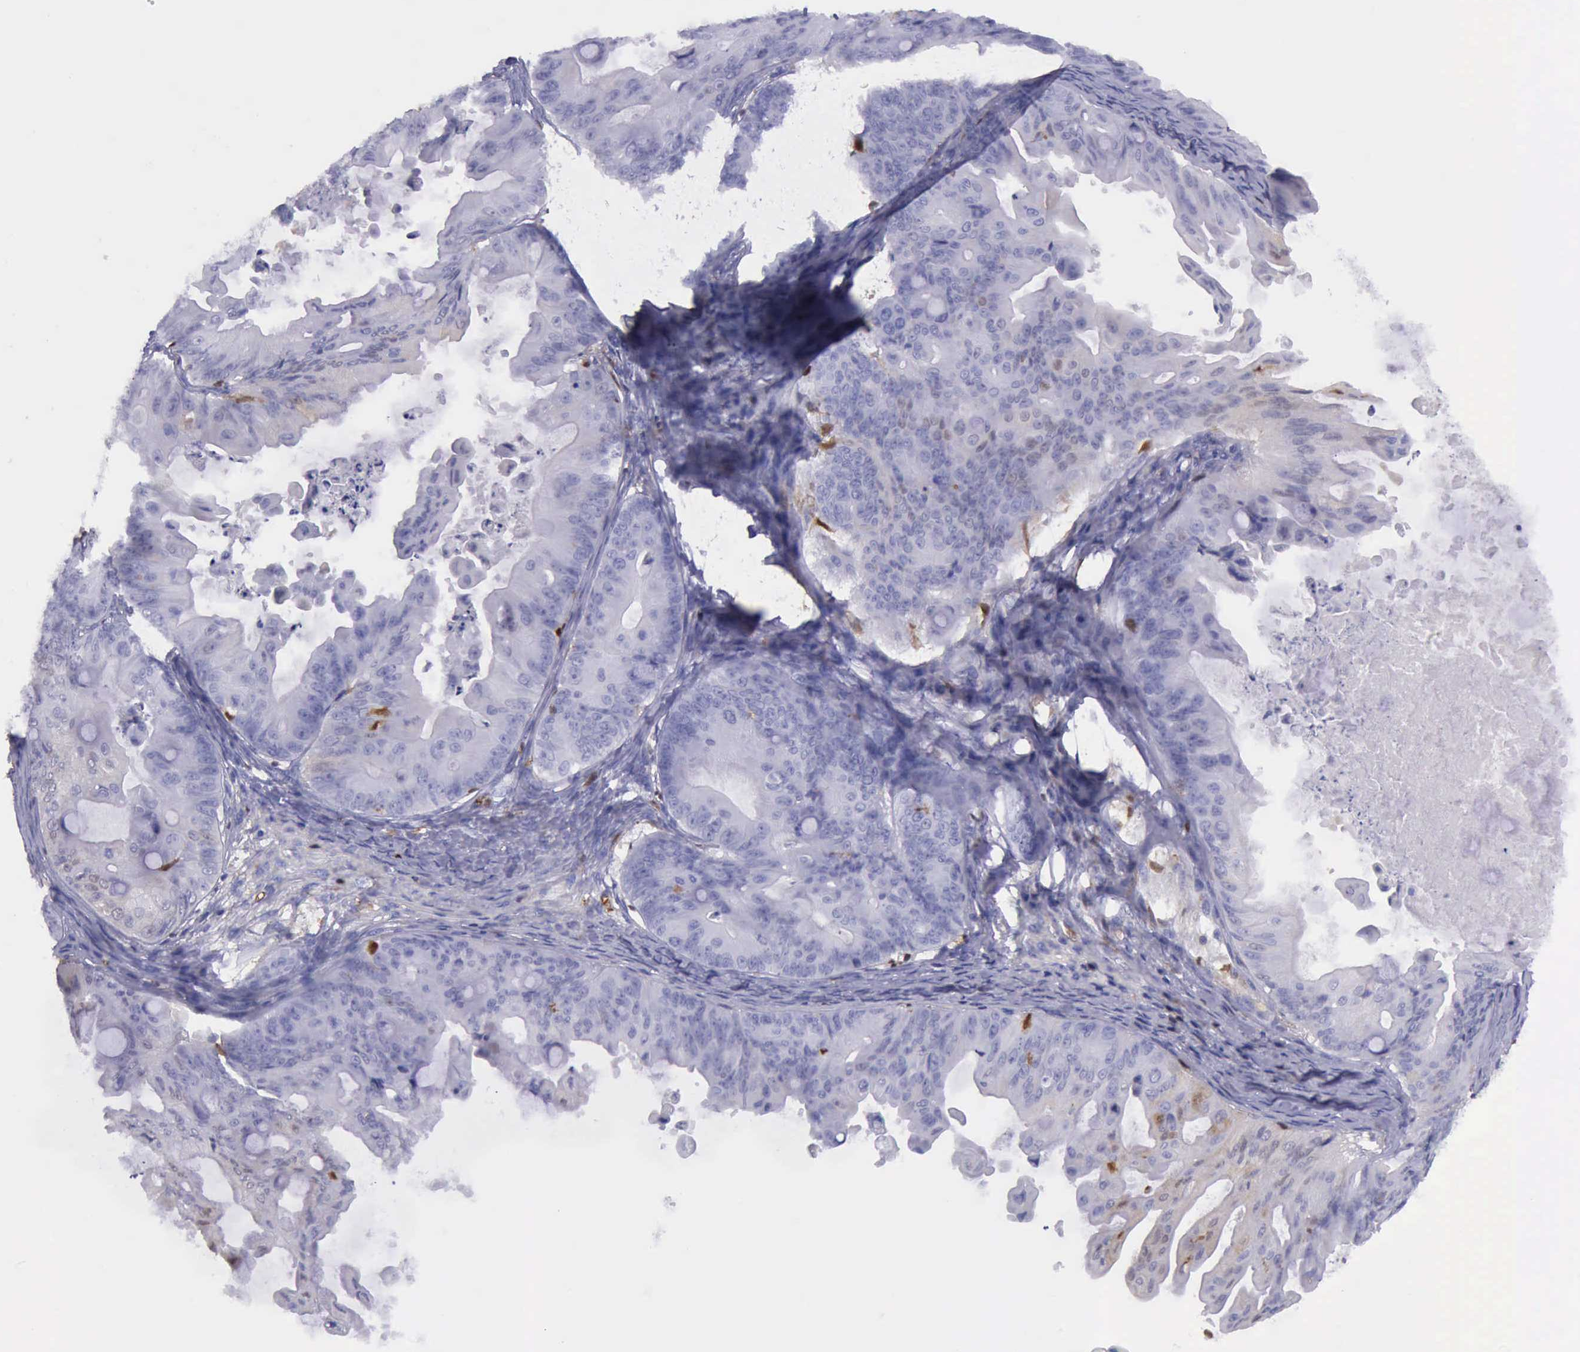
{"staining": {"intensity": "weak", "quantity": "<25%", "location": "cytoplasmic/membranous"}, "tissue": "ovarian cancer", "cell_type": "Tumor cells", "image_type": "cancer", "snomed": [{"axis": "morphology", "description": "Cystadenocarcinoma, mucinous, NOS"}, {"axis": "topography", "description": "Ovary"}], "caption": "Tumor cells are negative for protein expression in human ovarian cancer. (DAB (3,3'-diaminobenzidine) immunohistochemistry (IHC) with hematoxylin counter stain).", "gene": "TYMP", "patient": {"sex": "female", "age": 37}}